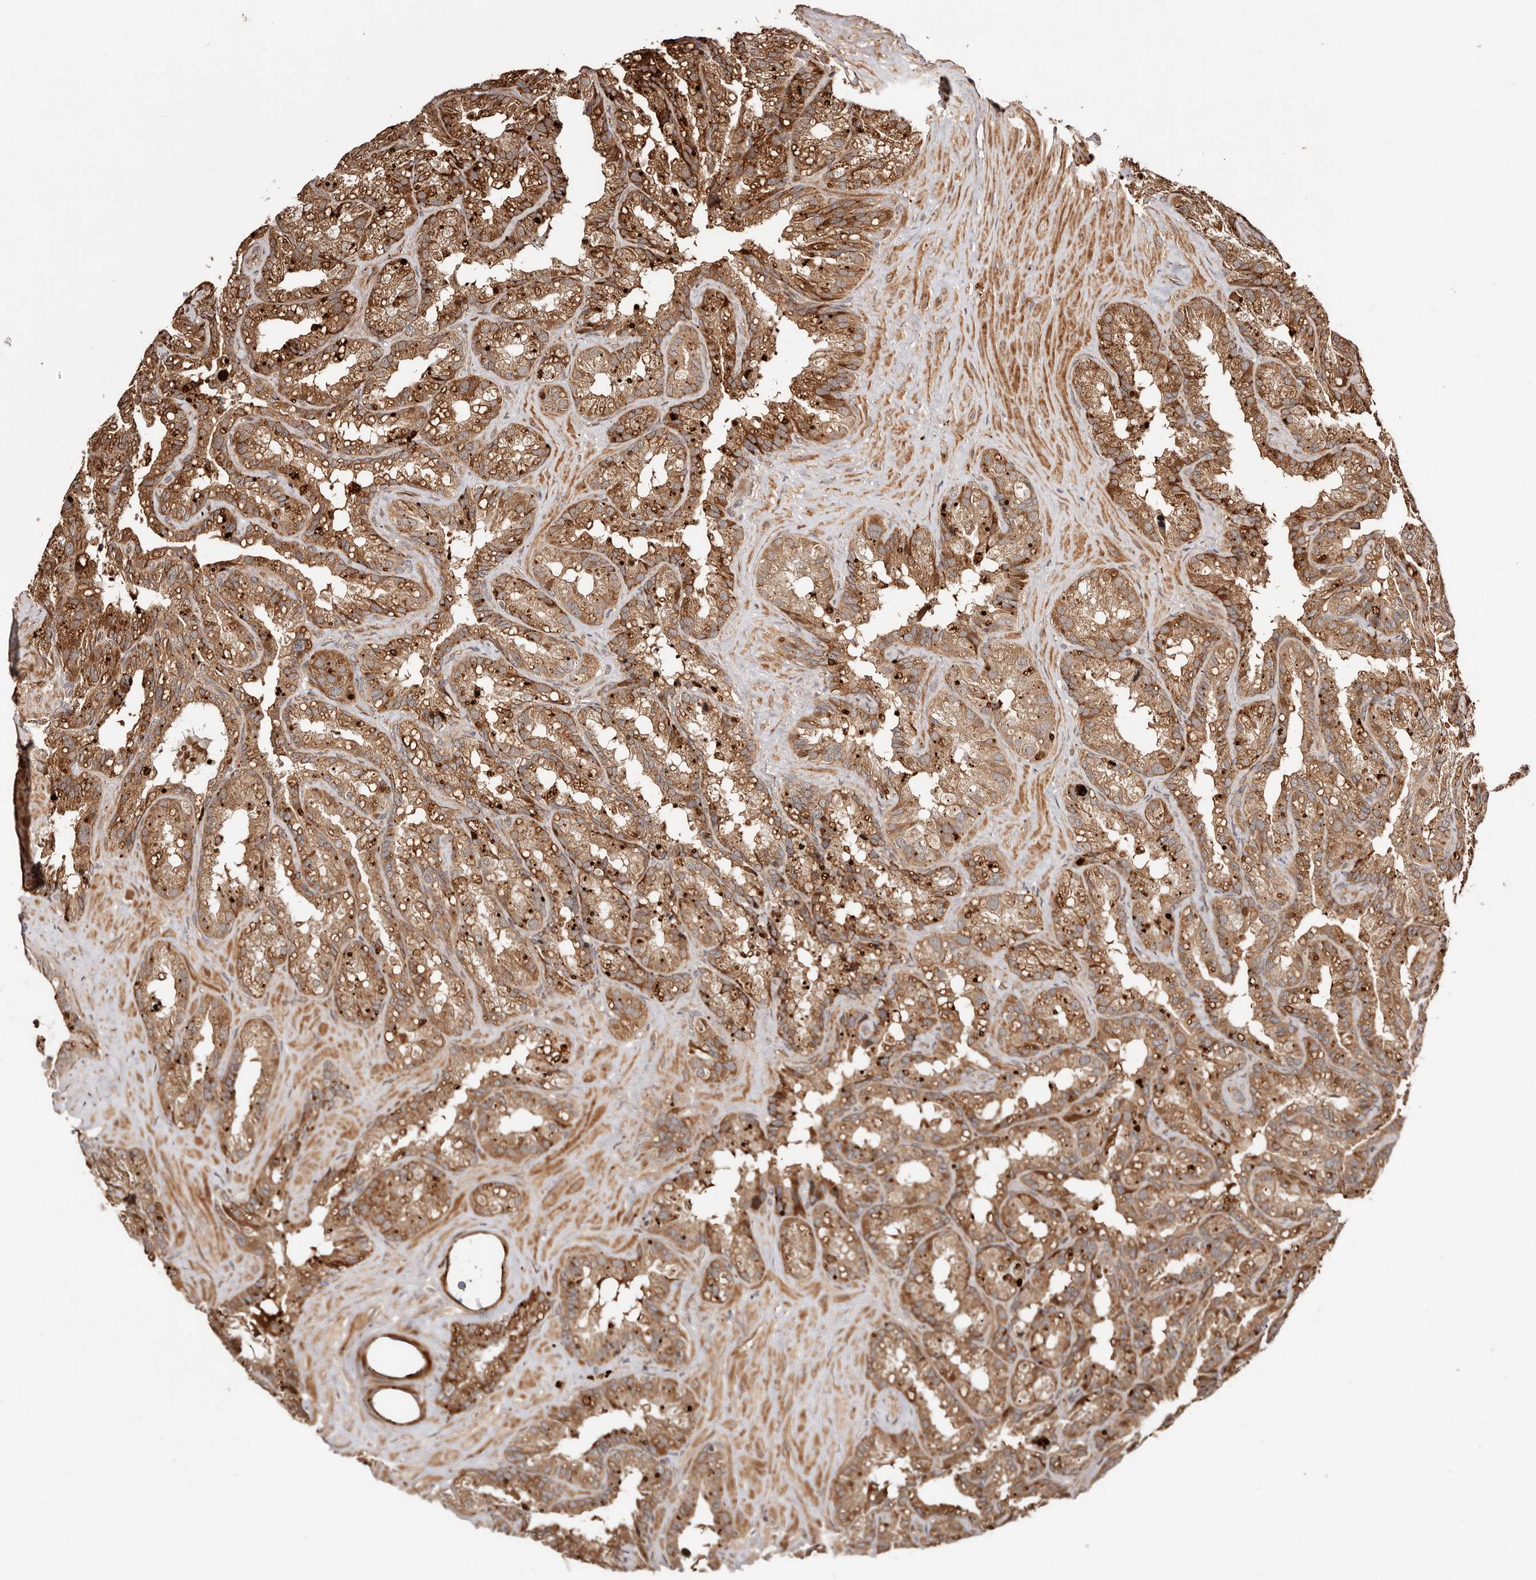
{"staining": {"intensity": "moderate", "quantity": ">75%", "location": "cytoplasmic/membranous"}, "tissue": "seminal vesicle", "cell_type": "Glandular cells", "image_type": "normal", "snomed": [{"axis": "morphology", "description": "Normal tissue, NOS"}, {"axis": "topography", "description": "Prostate"}, {"axis": "topography", "description": "Seminal veicle"}], "caption": "Immunohistochemistry staining of normal seminal vesicle, which demonstrates medium levels of moderate cytoplasmic/membranous staining in approximately >75% of glandular cells indicating moderate cytoplasmic/membranous protein positivity. The staining was performed using DAB (brown) for protein detection and nuclei were counterstained in hematoxylin (blue).", "gene": "PTPN22", "patient": {"sex": "male", "age": 68}}